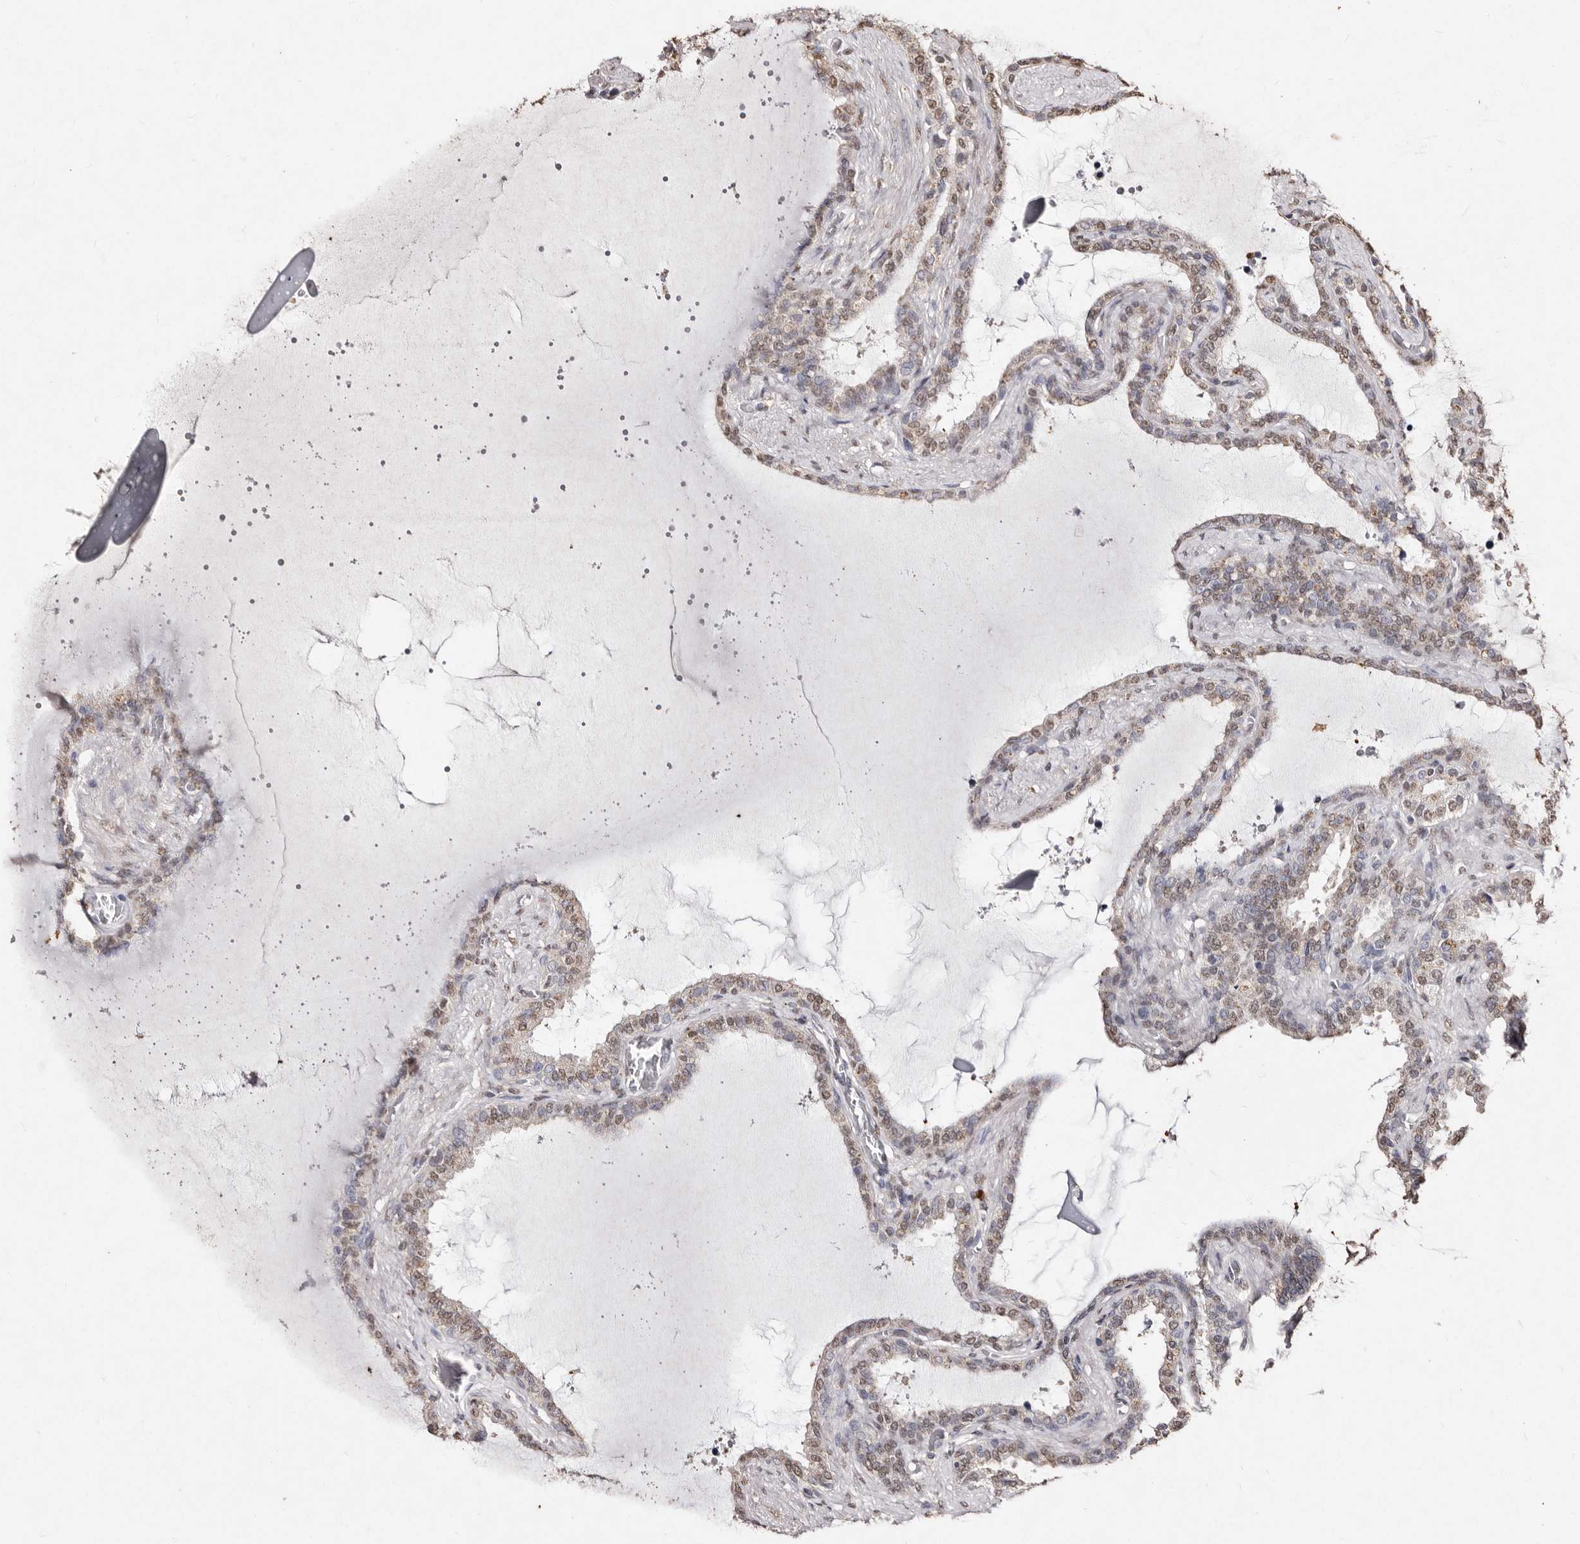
{"staining": {"intensity": "moderate", "quantity": ">75%", "location": "nuclear"}, "tissue": "seminal vesicle", "cell_type": "Glandular cells", "image_type": "normal", "snomed": [{"axis": "morphology", "description": "Normal tissue, NOS"}, {"axis": "topography", "description": "Seminal veicle"}], "caption": "Unremarkable seminal vesicle exhibits moderate nuclear positivity in about >75% of glandular cells.", "gene": "ERBB4", "patient": {"sex": "male", "age": 46}}